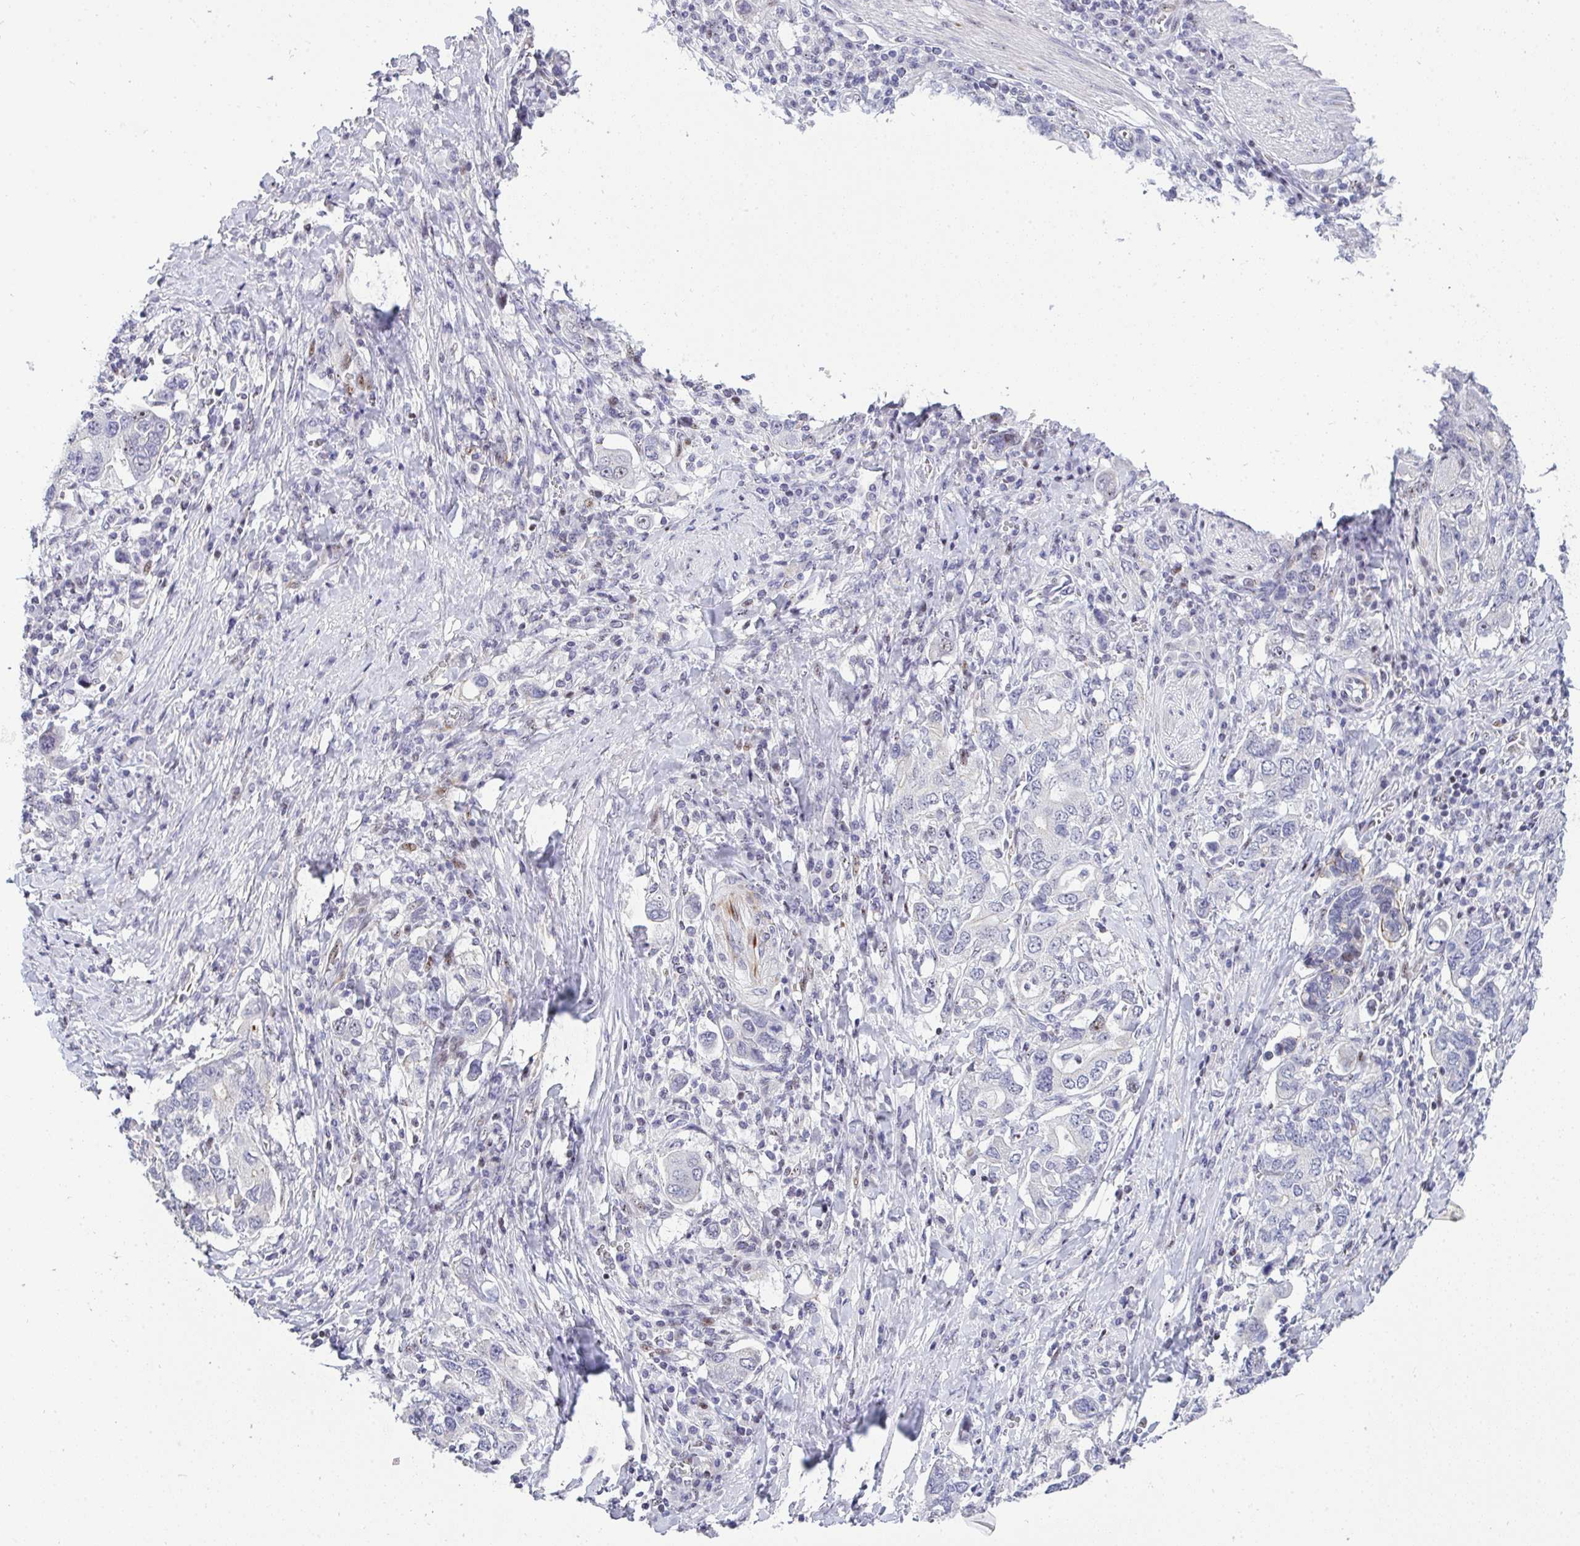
{"staining": {"intensity": "negative", "quantity": "none", "location": "none"}, "tissue": "stomach cancer", "cell_type": "Tumor cells", "image_type": "cancer", "snomed": [{"axis": "morphology", "description": "Adenocarcinoma, NOS"}, {"axis": "topography", "description": "Stomach, upper"}, {"axis": "topography", "description": "Stomach"}], "caption": "Stomach cancer was stained to show a protein in brown. There is no significant expression in tumor cells.", "gene": "PLPPR3", "patient": {"sex": "male", "age": 62}}